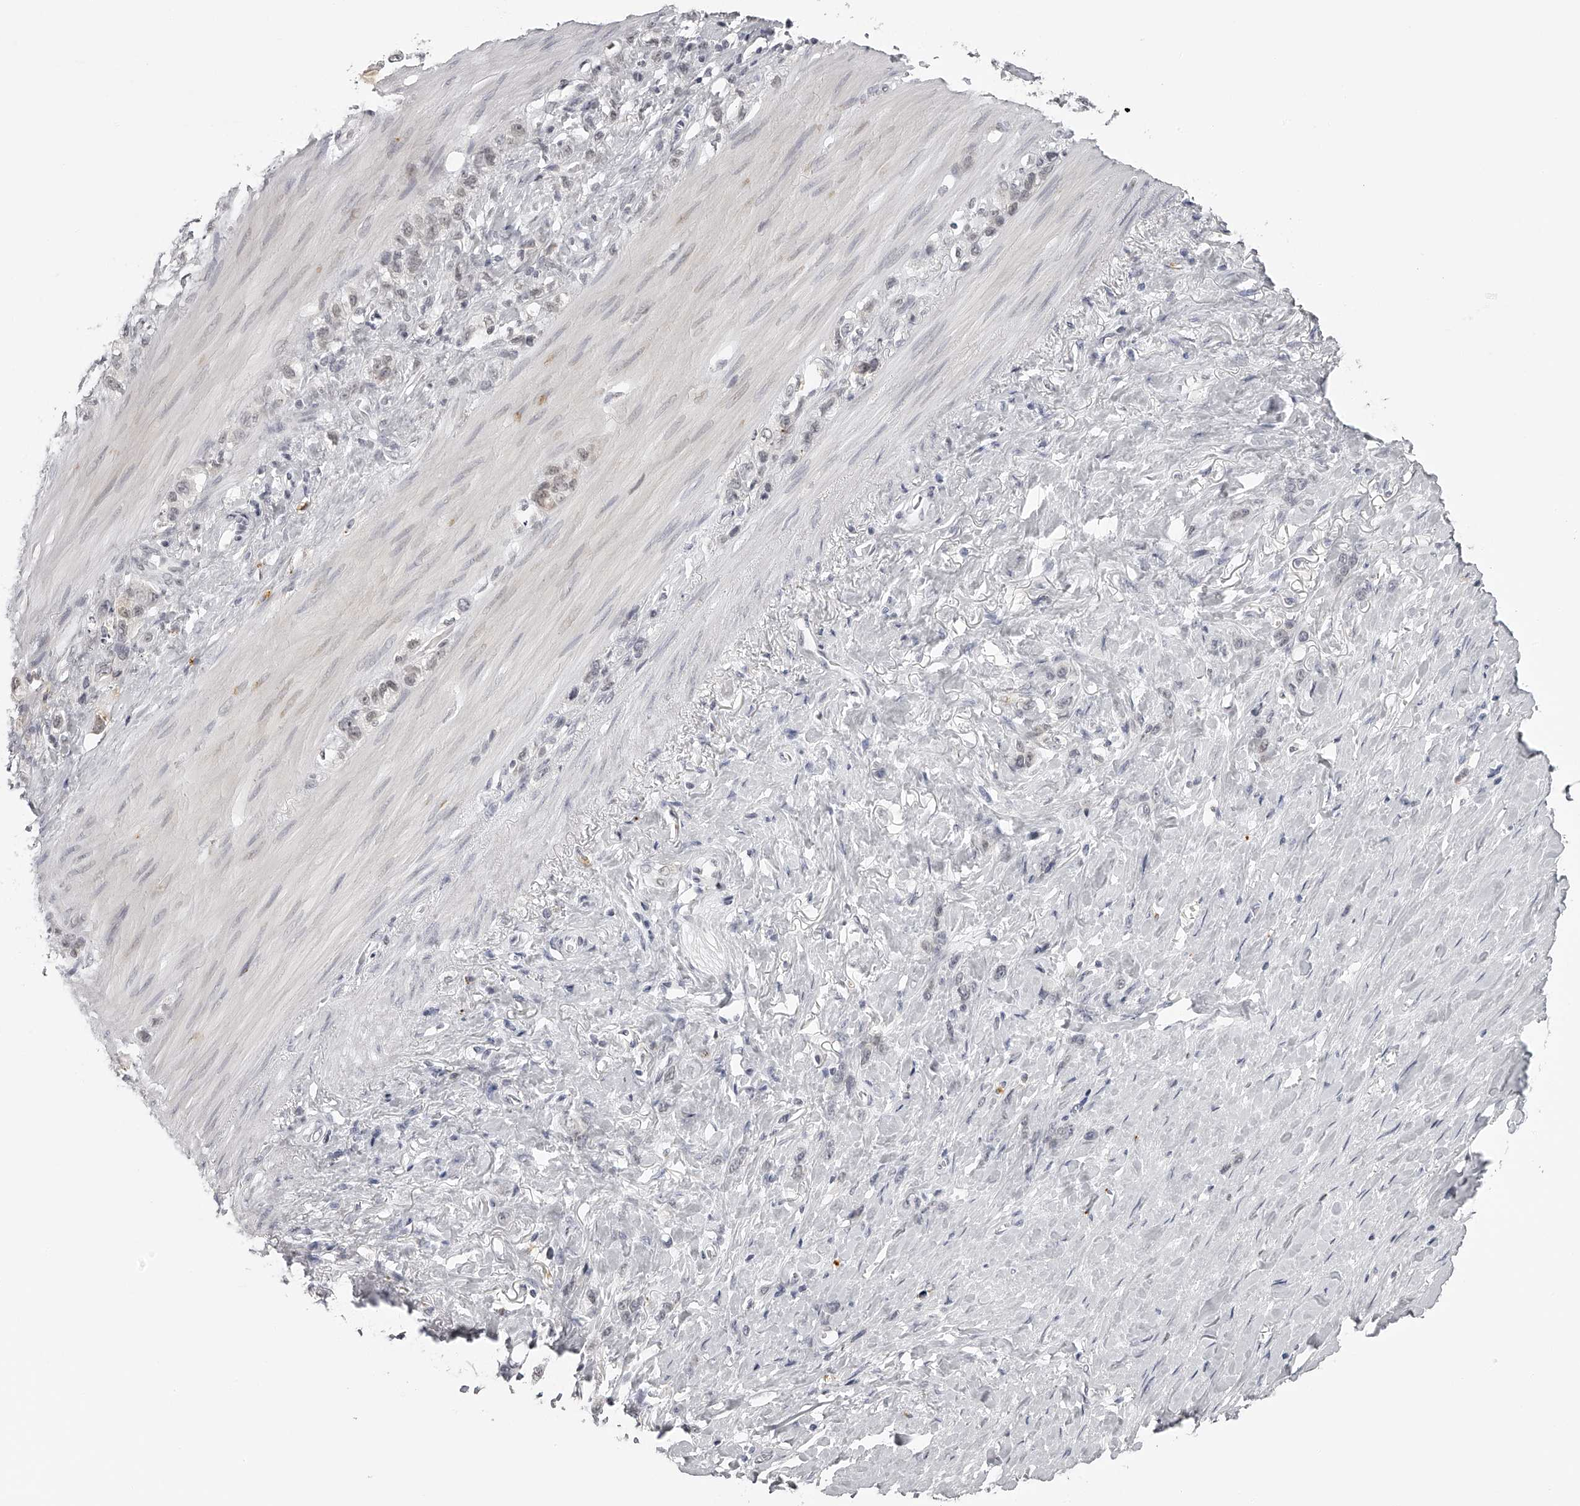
{"staining": {"intensity": "negative", "quantity": "none", "location": "none"}, "tissue": "stomach cancer", "cell_type": "Tumor cells", "image_type": "cancer", "snomed": [{"axis": "morphology", "description": "Normal tissue, NOS"}, {"axis": "morphology", "description": "Adenocarcinoma, NOS"}, {"axis": "morphology", "description": "Adenocarcinoma, High grade"}, {"axis": "topography", "description": "Stomach, upper"}, {"axis": "topography", "description": "Stomach"}], "caption": "IHC micrograph of human stomach cancer (adenocarcinoma) stained for a protein (brown), which exhibits no staining in tumor cells.", "gene": "RNF220", "patient": {"sex": "female", "age": 65}}